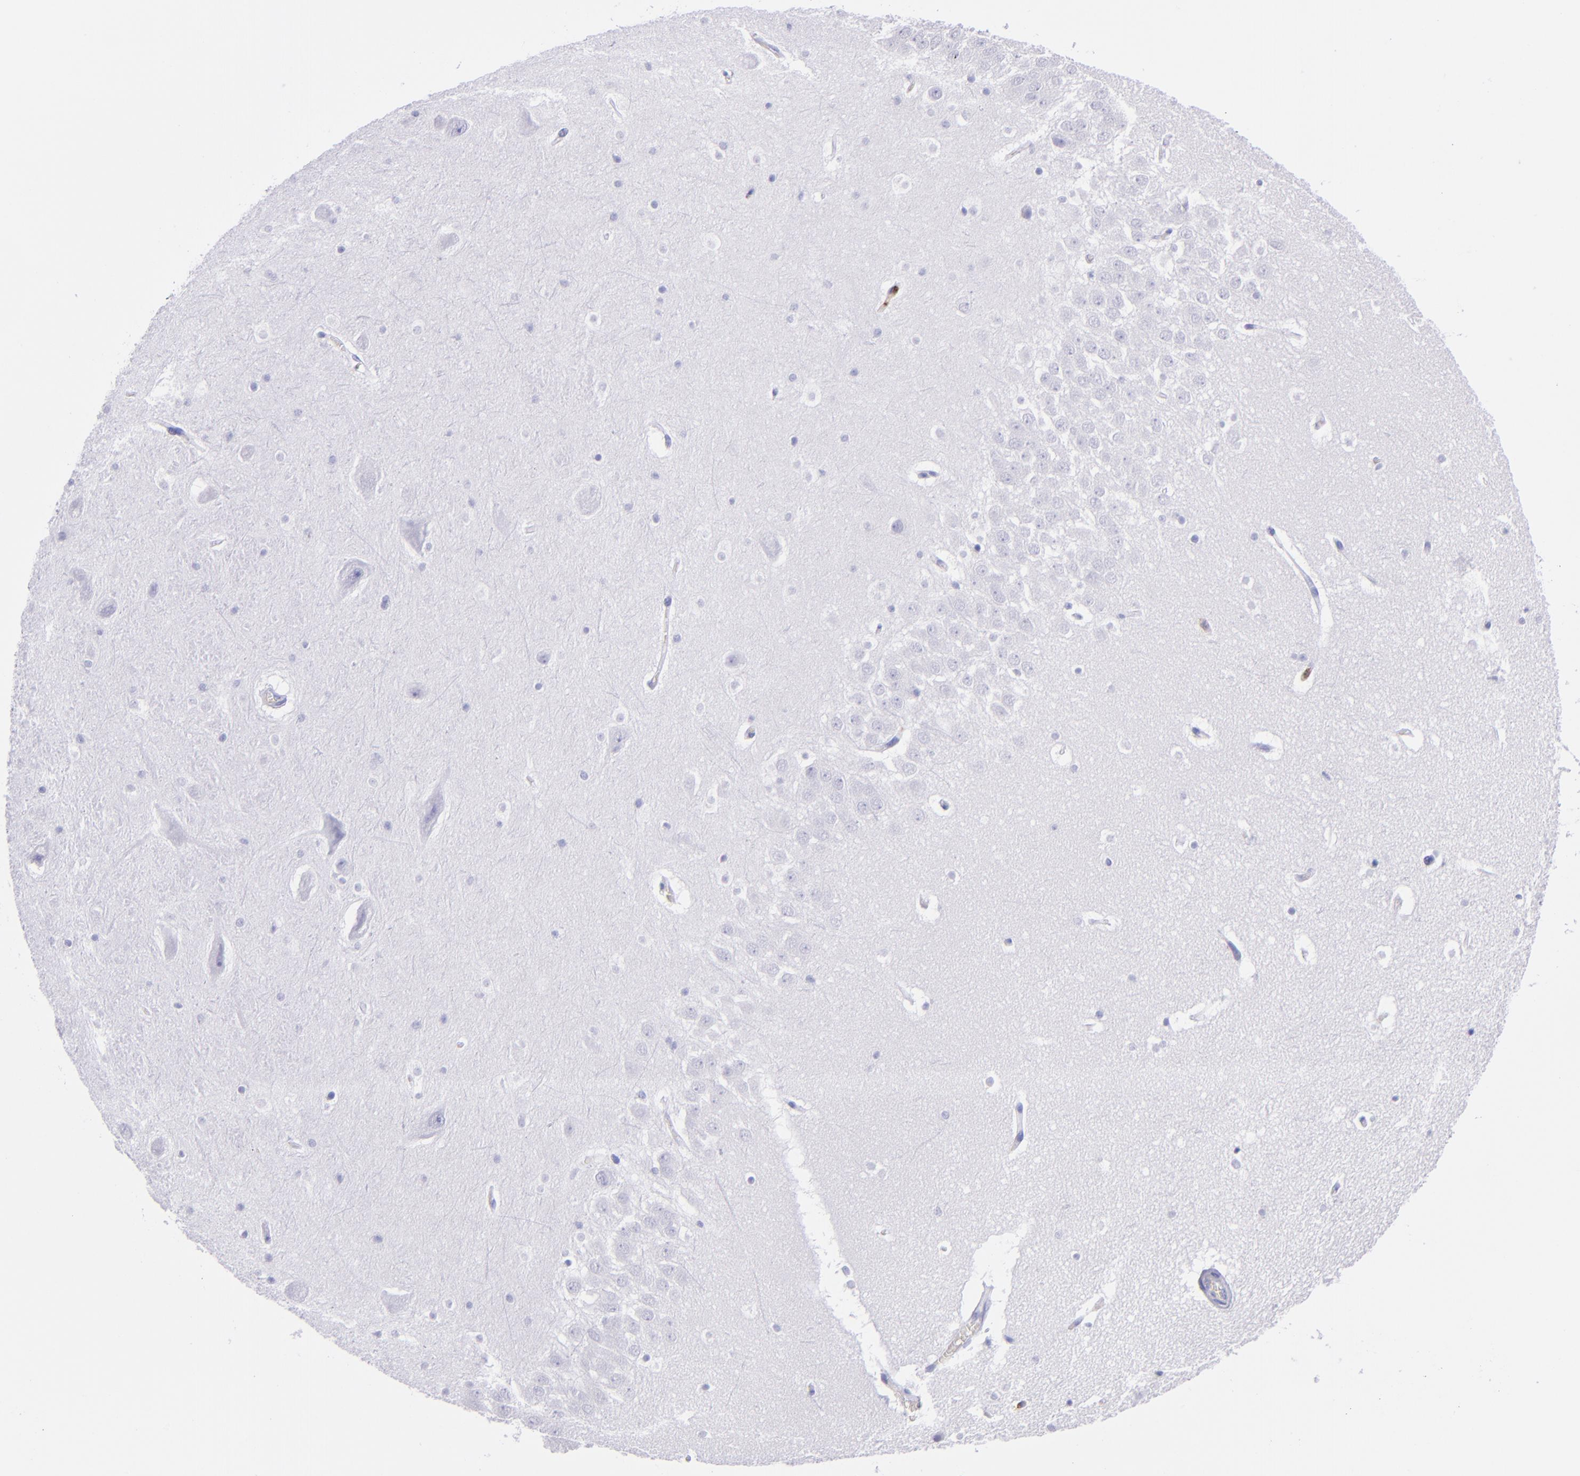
{"staining": {"intensity": "negative", "quantity": "none", "location": "none"}, "tissue": "hippocampus", "cell_type": "Glial cells", "image_type": "normal", "snomed": [{"axis": "morphology", "description": "Normal tissue, NOS"}, {"axis": "topography", "description": "Hippocampus"}], "caption": "DAB (3,3'-diaminobenzidine) immunohistochemical staining of unremarkable hippocampus exhibits no significant staining in glial cells.", "gene": "CR1", "patient": {"sex": "male", "age": 45}}